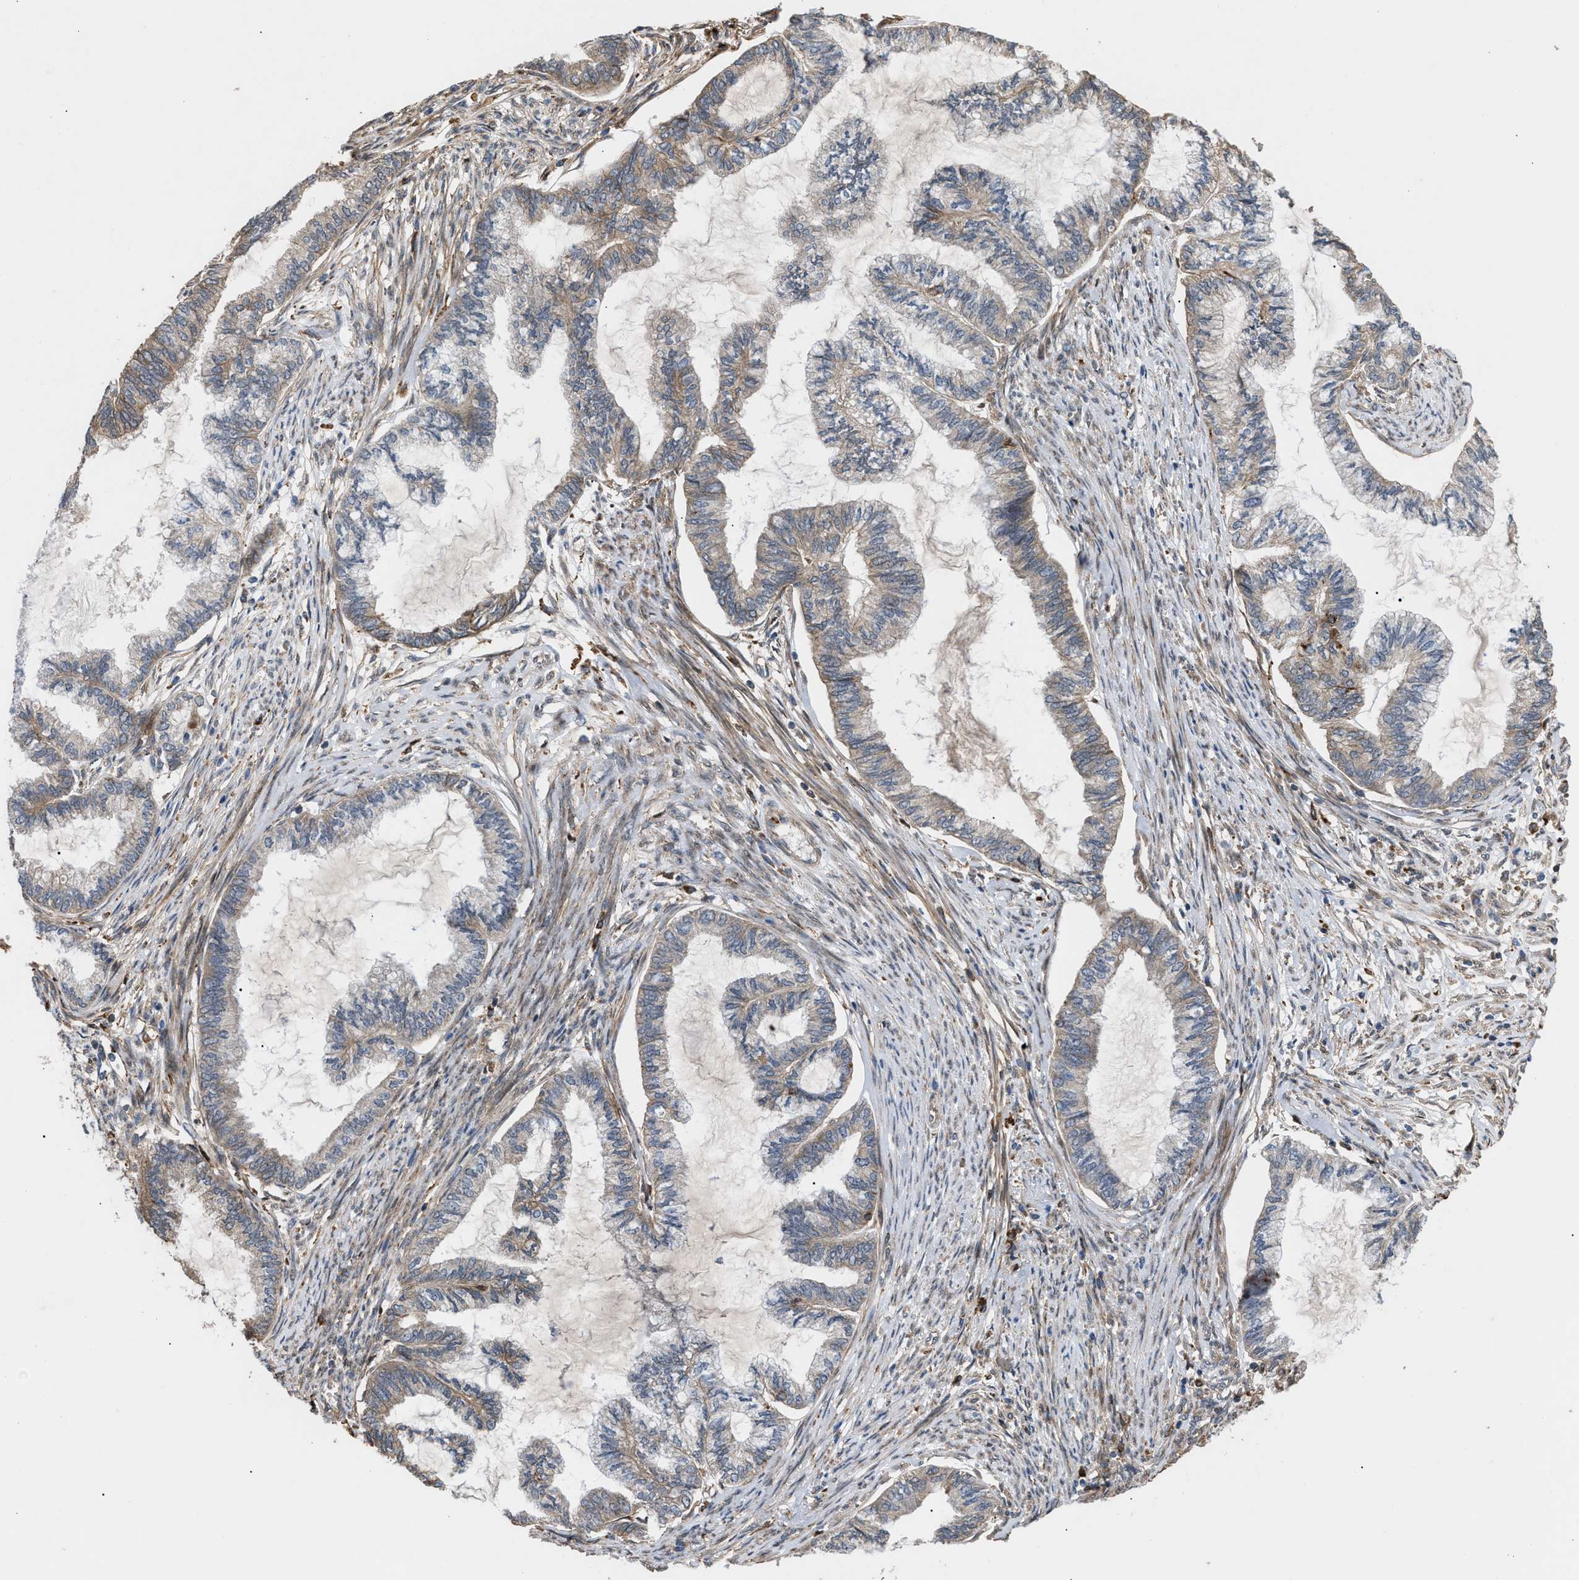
{"staining": {"intensity": "weak", "quantity": "<25%", "location": "cytoplasmic/membranous"}, "tissue": "endometrial cancer", "cell_type": "Tumor cells", "image_type": "cancer", "snomed": [{"axis": "morphology", "description": "Adenocarcinoma, NOS"}, {"axis": "topography", "description": "Endometrium"}], "caption": "There is no significant staining in tumor cells of endometrial cancer (adenocarcinoma). The staining is performed using DAB (3,3'-diaminobenzidine) brown chromogen with nuclei counter-stained in using hematoxylin.", "gene": "GCC1", "patient": {"sex": "female", "age": 86}}